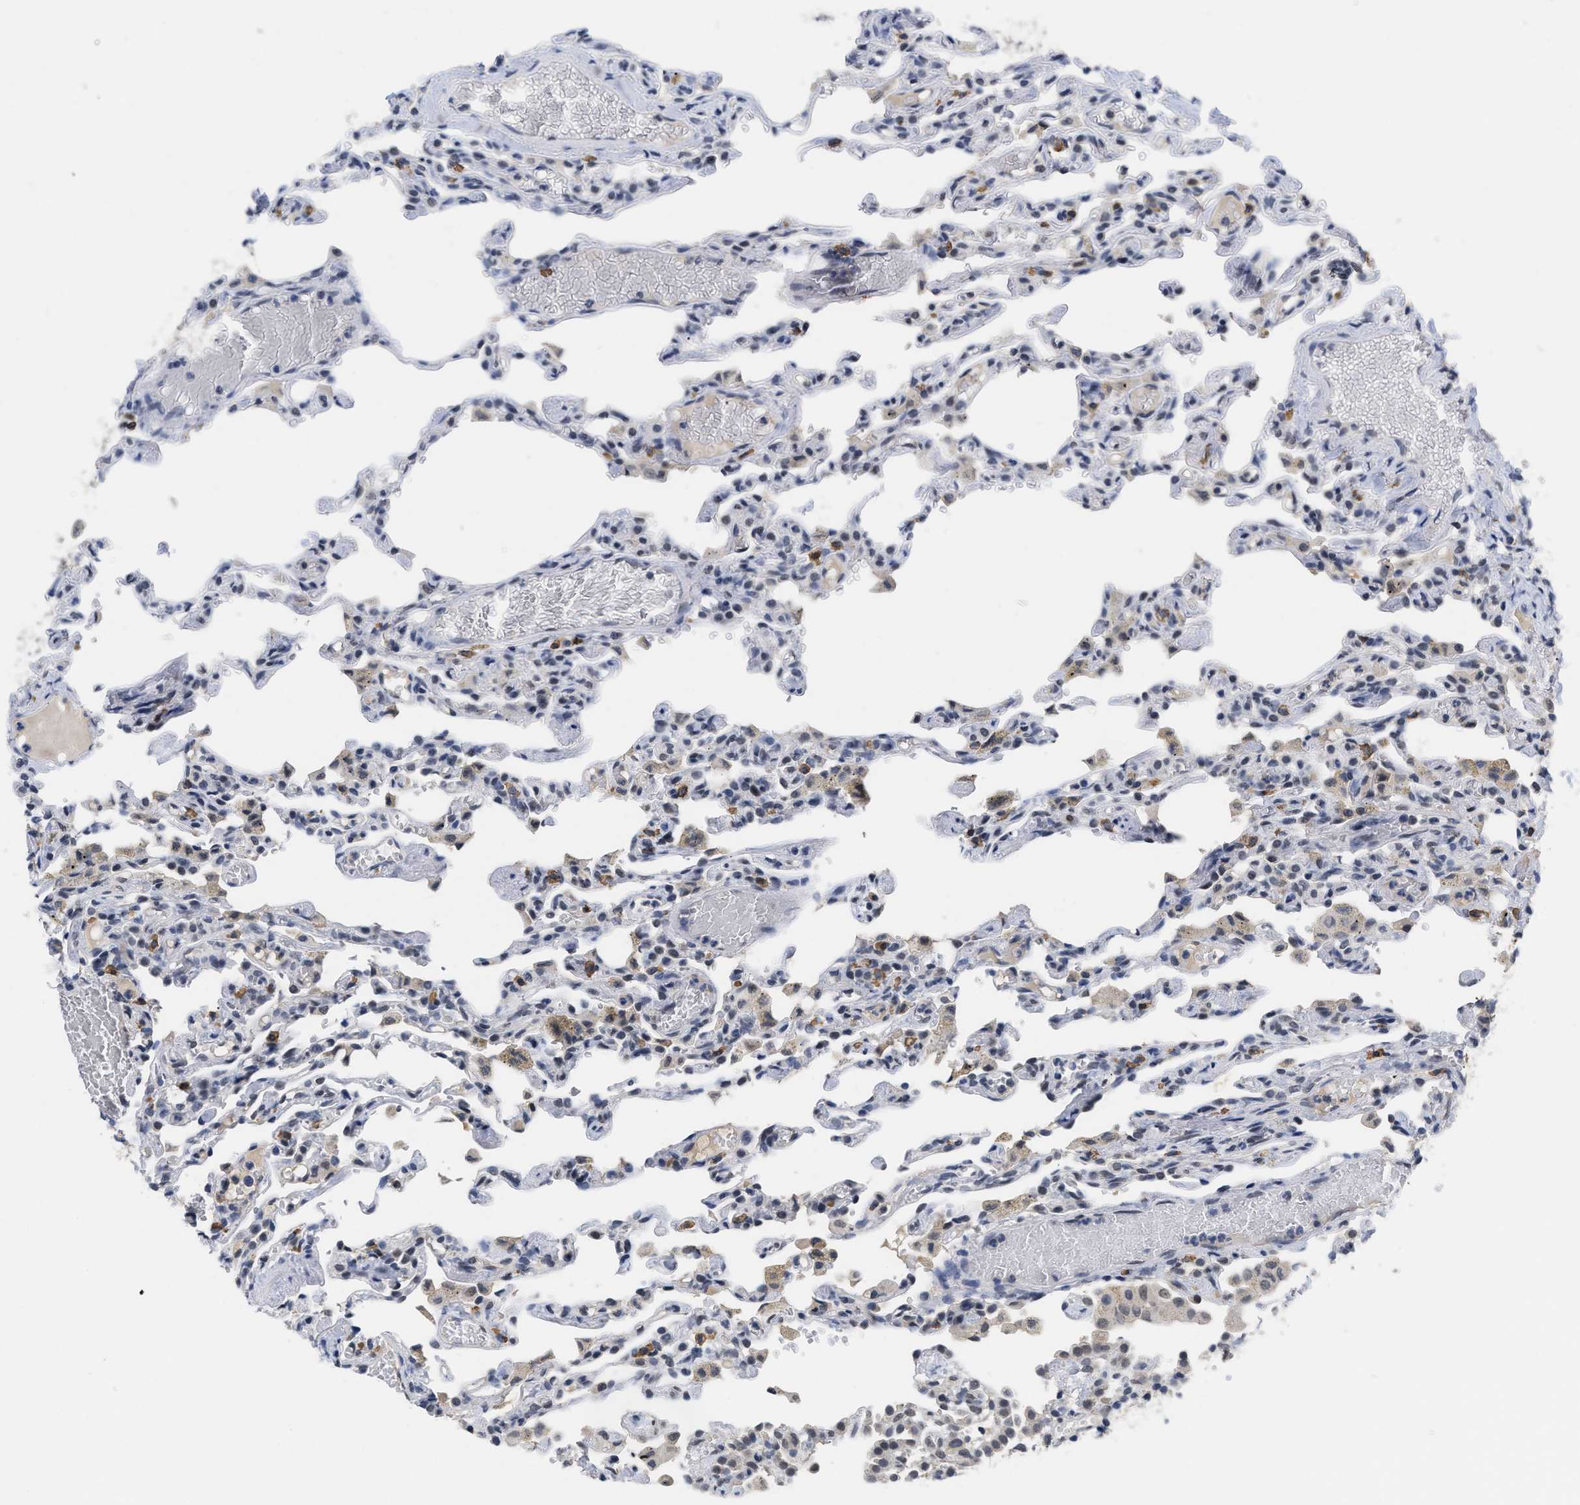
{"staining": {"intensity": "weak", "quantity": "25%-75%", "location": "nuclear"}, "tissue": "lung", "cell_type": "Alveolar cells", "image_type": "normal", "snomed": [{"axis": "morphology", "description": "Normal tissue, NOS"}, {"axis": "topography", "description": "Lung"}], "caption": "A low amount of weak nuclear positivity is seen in approximately 25%-75% of alveolar cells in unremarkable lung.", "gene": "GGNBP2", "patient": {"sex": "male", "age": 21}}